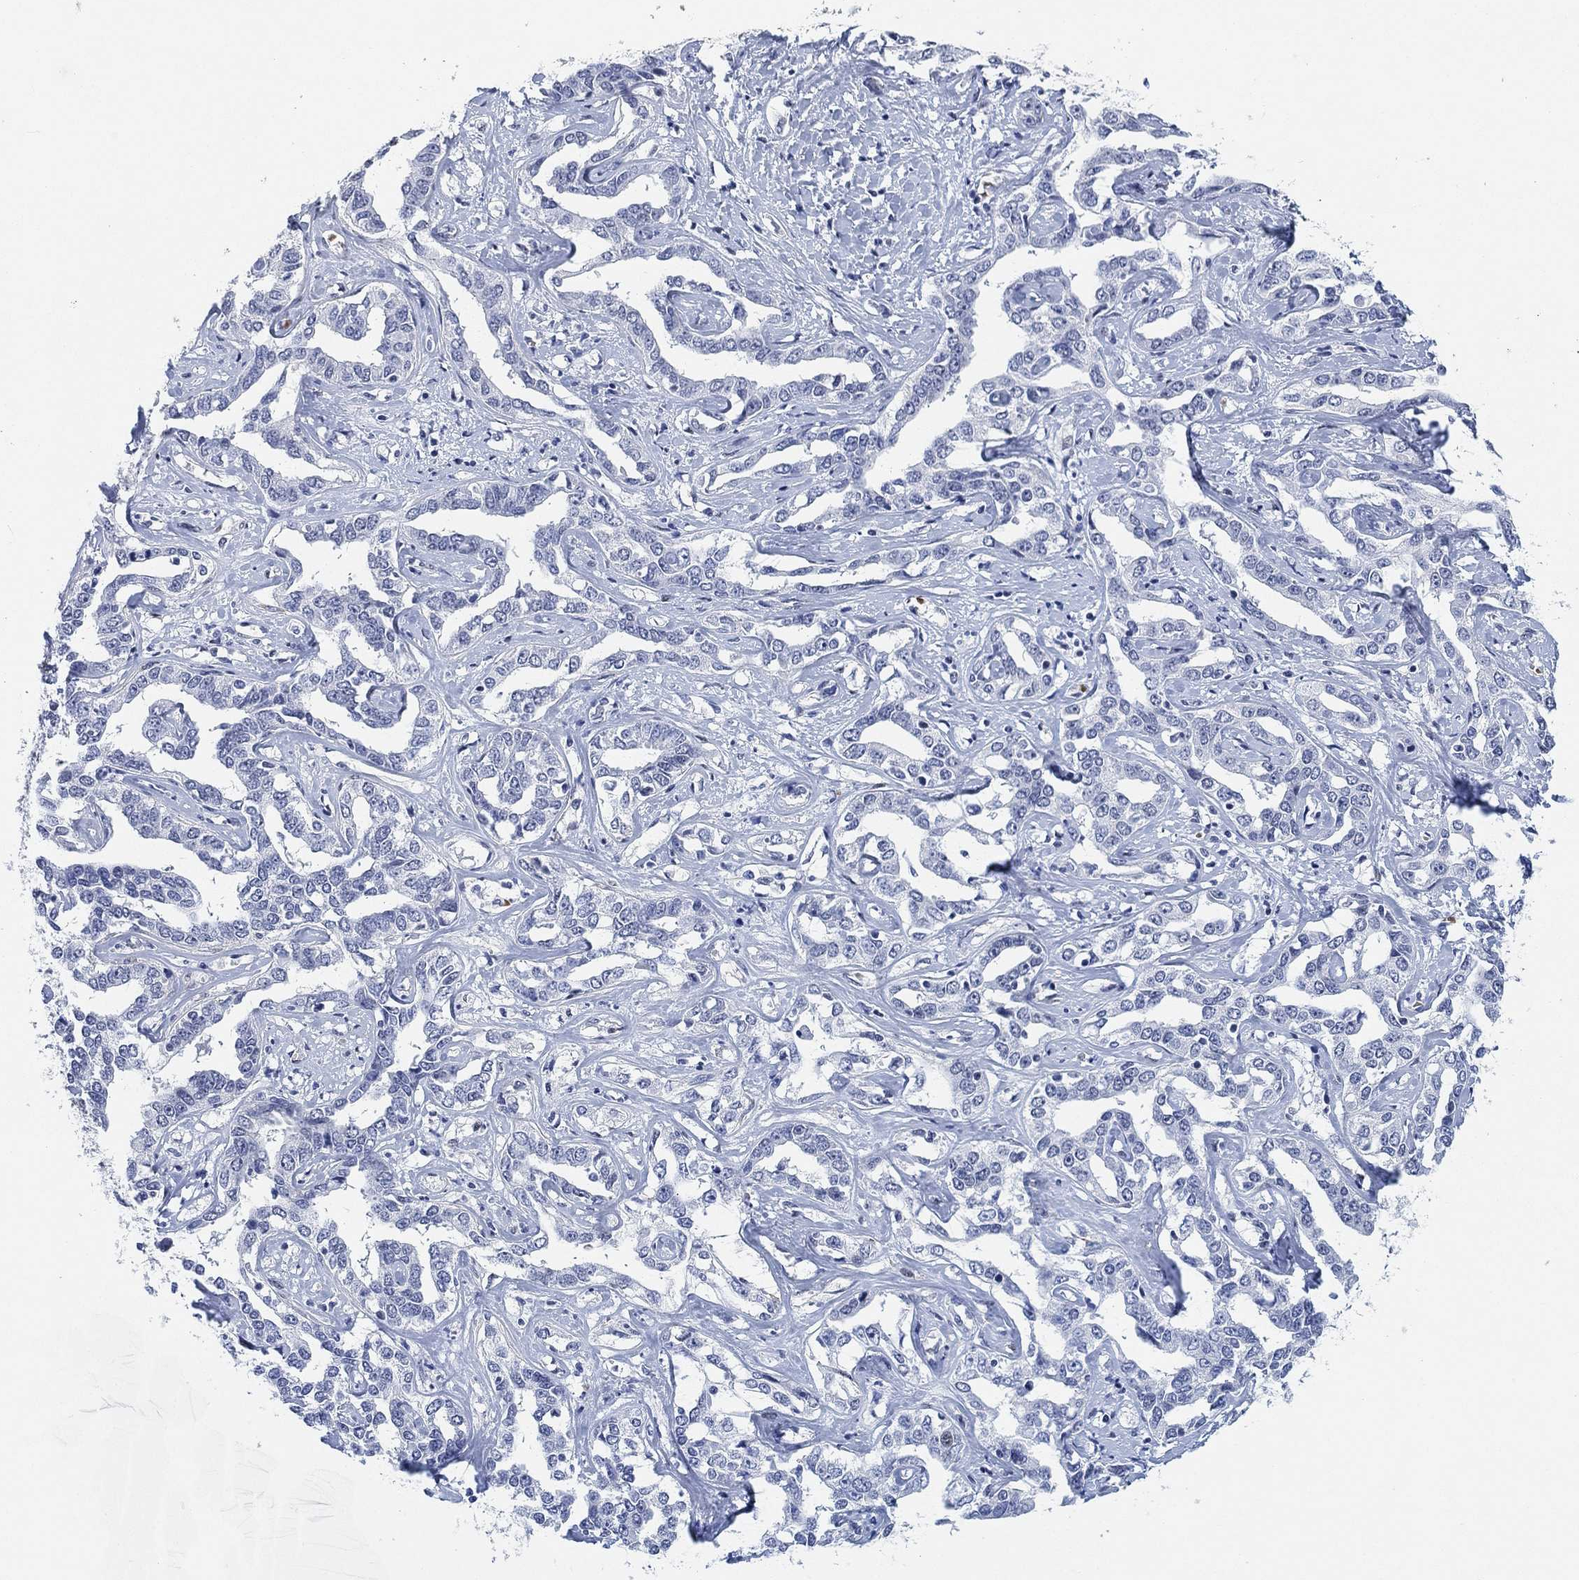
{"staining": {"intensity": "negative", "quantity": "none", "location": "none"}, "tissue": "liver cancer", "cell_type": "Tumor cells", "image_type": "cancer", "snomed": [{"axis": "morphology", "description": "Cholangiocarcinoma"}, {"axis": "topography", "description": "Liver"}], "caption": "Liver cholangiocarcinoma stained for a protein using immunohistochemistry reveals no expression tumor cells.", "gene": "PAX6", "patient": {"sex": "male", "age": 59}}